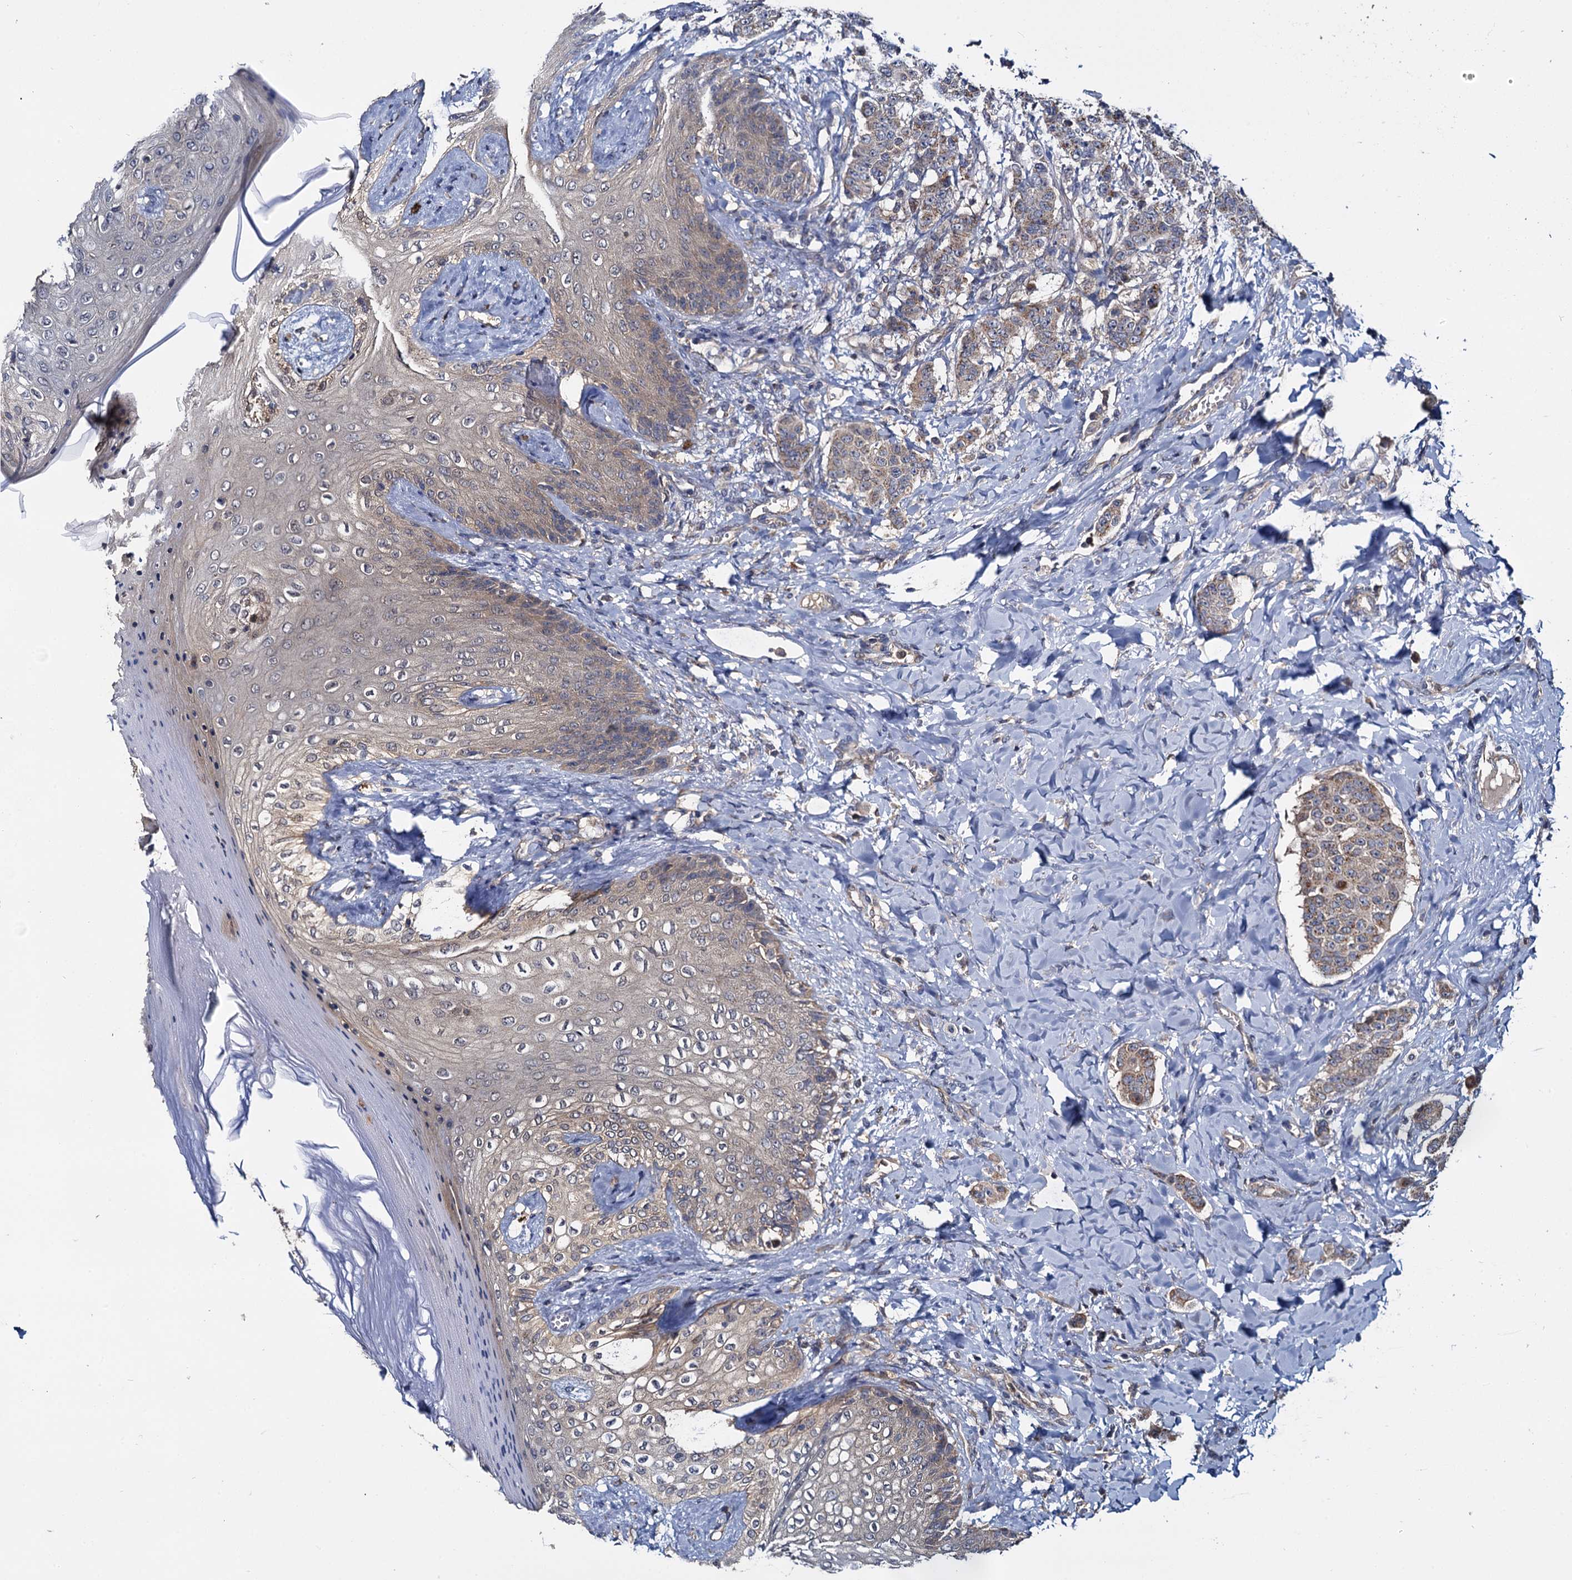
{"staining": {"intensity": "moderate", "quantity": "25%-75%", "location": "cytoplasmic/membranous"}, "tissue": "breast cancer", "cell_type": "Tumor cells", "image_type": "cancer", "snomed": [{"axis": "morphology", "description": "Duct carcinoma"}, {"axis": "topography", "description": "Breast"}], "caption": "Protein staining of breast cancer (infiltrating ductal carcinoma) tissue displays moderate cytoplasmic/membranous expression in approximately 25%-75% of tumor cells. Using DAB (brown) and hematoxylin (blue) stains, captured at high magnification using brightfield microscopy.", "gene": "CEP192", "patient": {"sex": "female", "age": 40}}